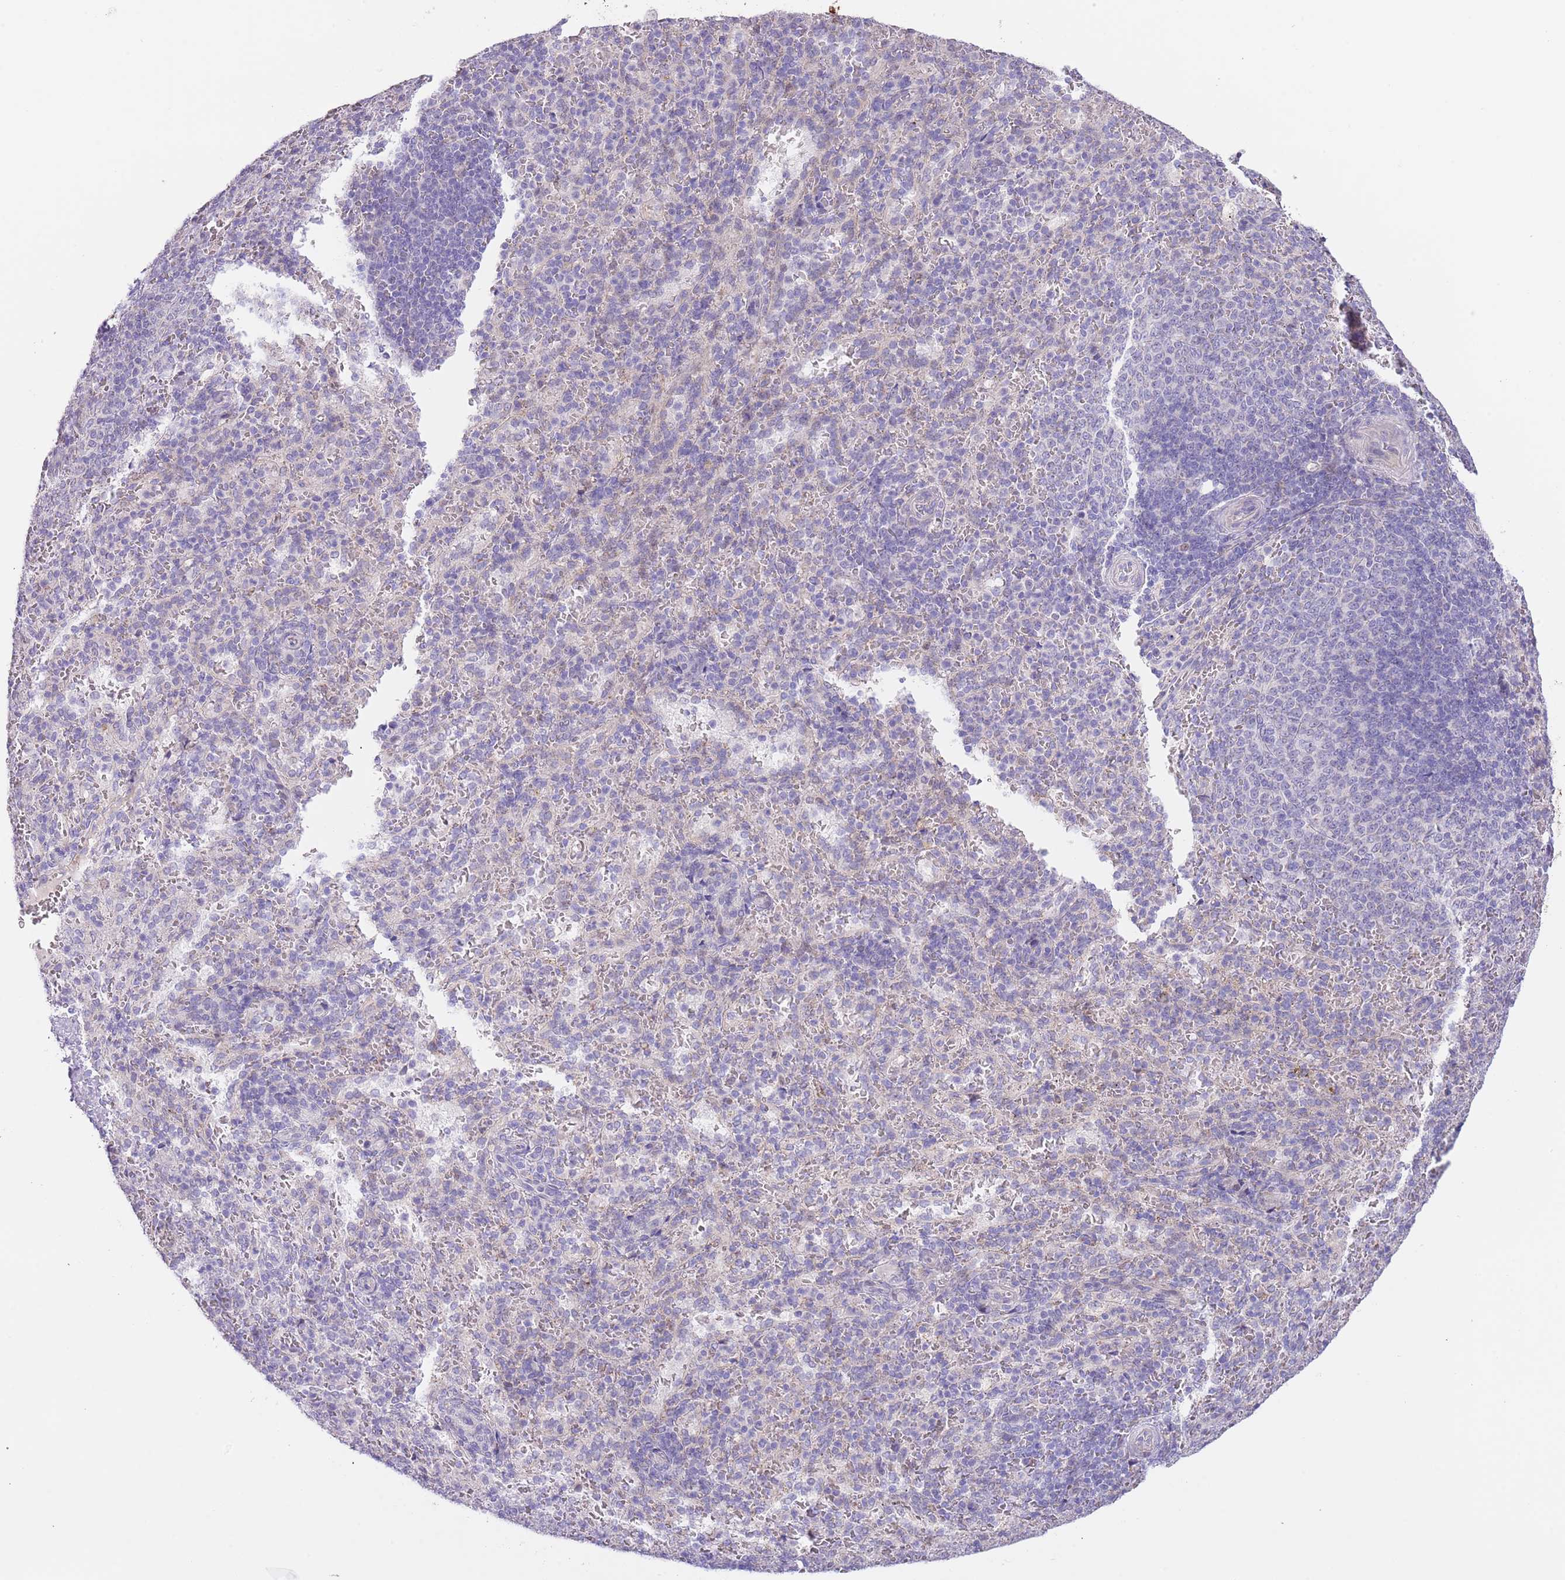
{"staining": {"intensity": "negative", "quantity": "none", "location": "none"}, "tissue": "spleen", "cell_type": "Cells in red pulp", "image_type": "normal", "snomed": [{"axis": "morphology", "description": "Normal tissue, NOS"}, {"axis": "topography", "description": "Spleen"}], "caption": "Protein analysis of benign spleen shows no significant positivity in cells in red pulp.", "gene": "AP1S2", "patient": {"sex": "female", "age": 21}}